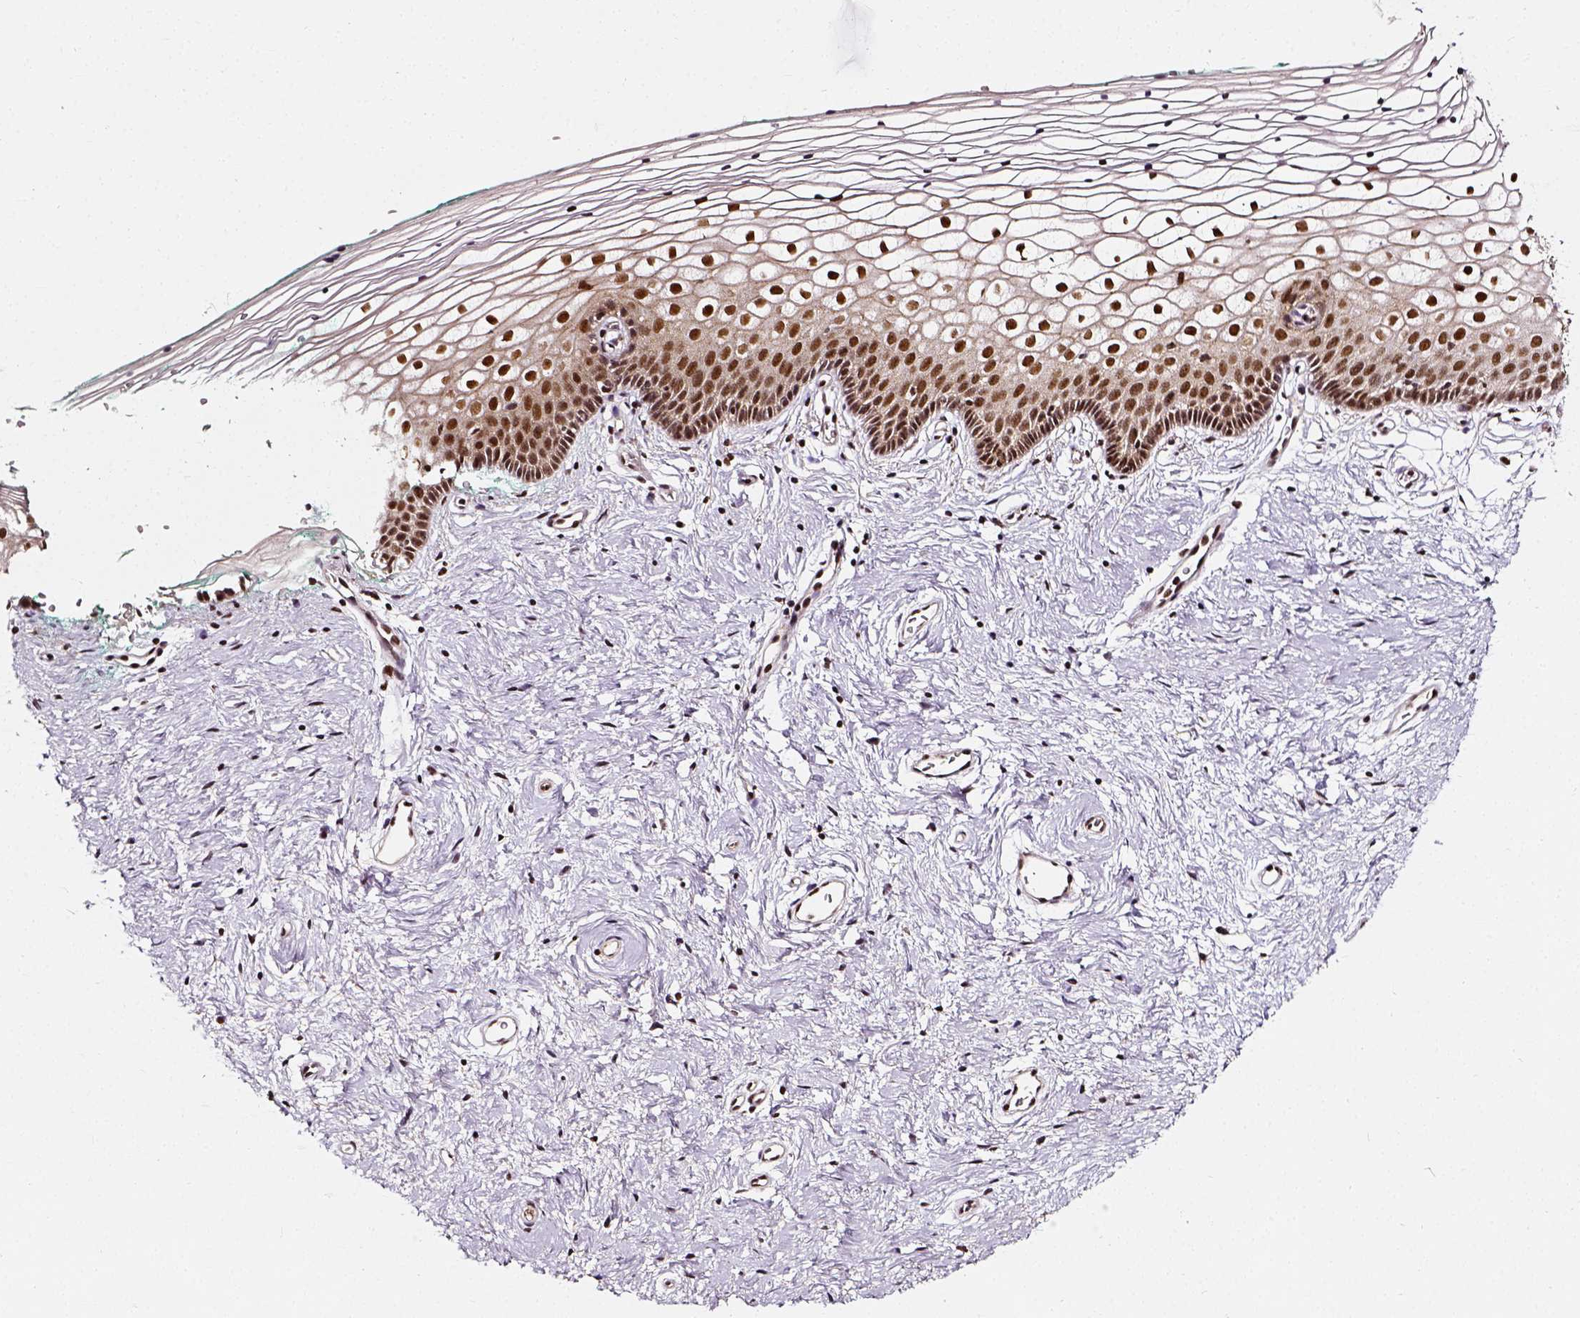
{"staining": {"intensity": "strong", "quantity": ">75%", "location": "nuclear"}, "tissue": "vagina", "cell_type": "Squamous epithelial cells", "image_type": "normal", "snomed": [{"axis": "morphology", "description": "Normal tissue, NOS"}, {"axis": "topography", "description": "Vagina"}], "caption": "The immunohistochemical stain highlights strong nuclear expression in squamous epithelial cells of unremarkable vagina. (DAB IHC, brown staining for protein, blue staining for nuclei).", "gene": "NACC1", "patient": {"sex": "female", "age": 36}}